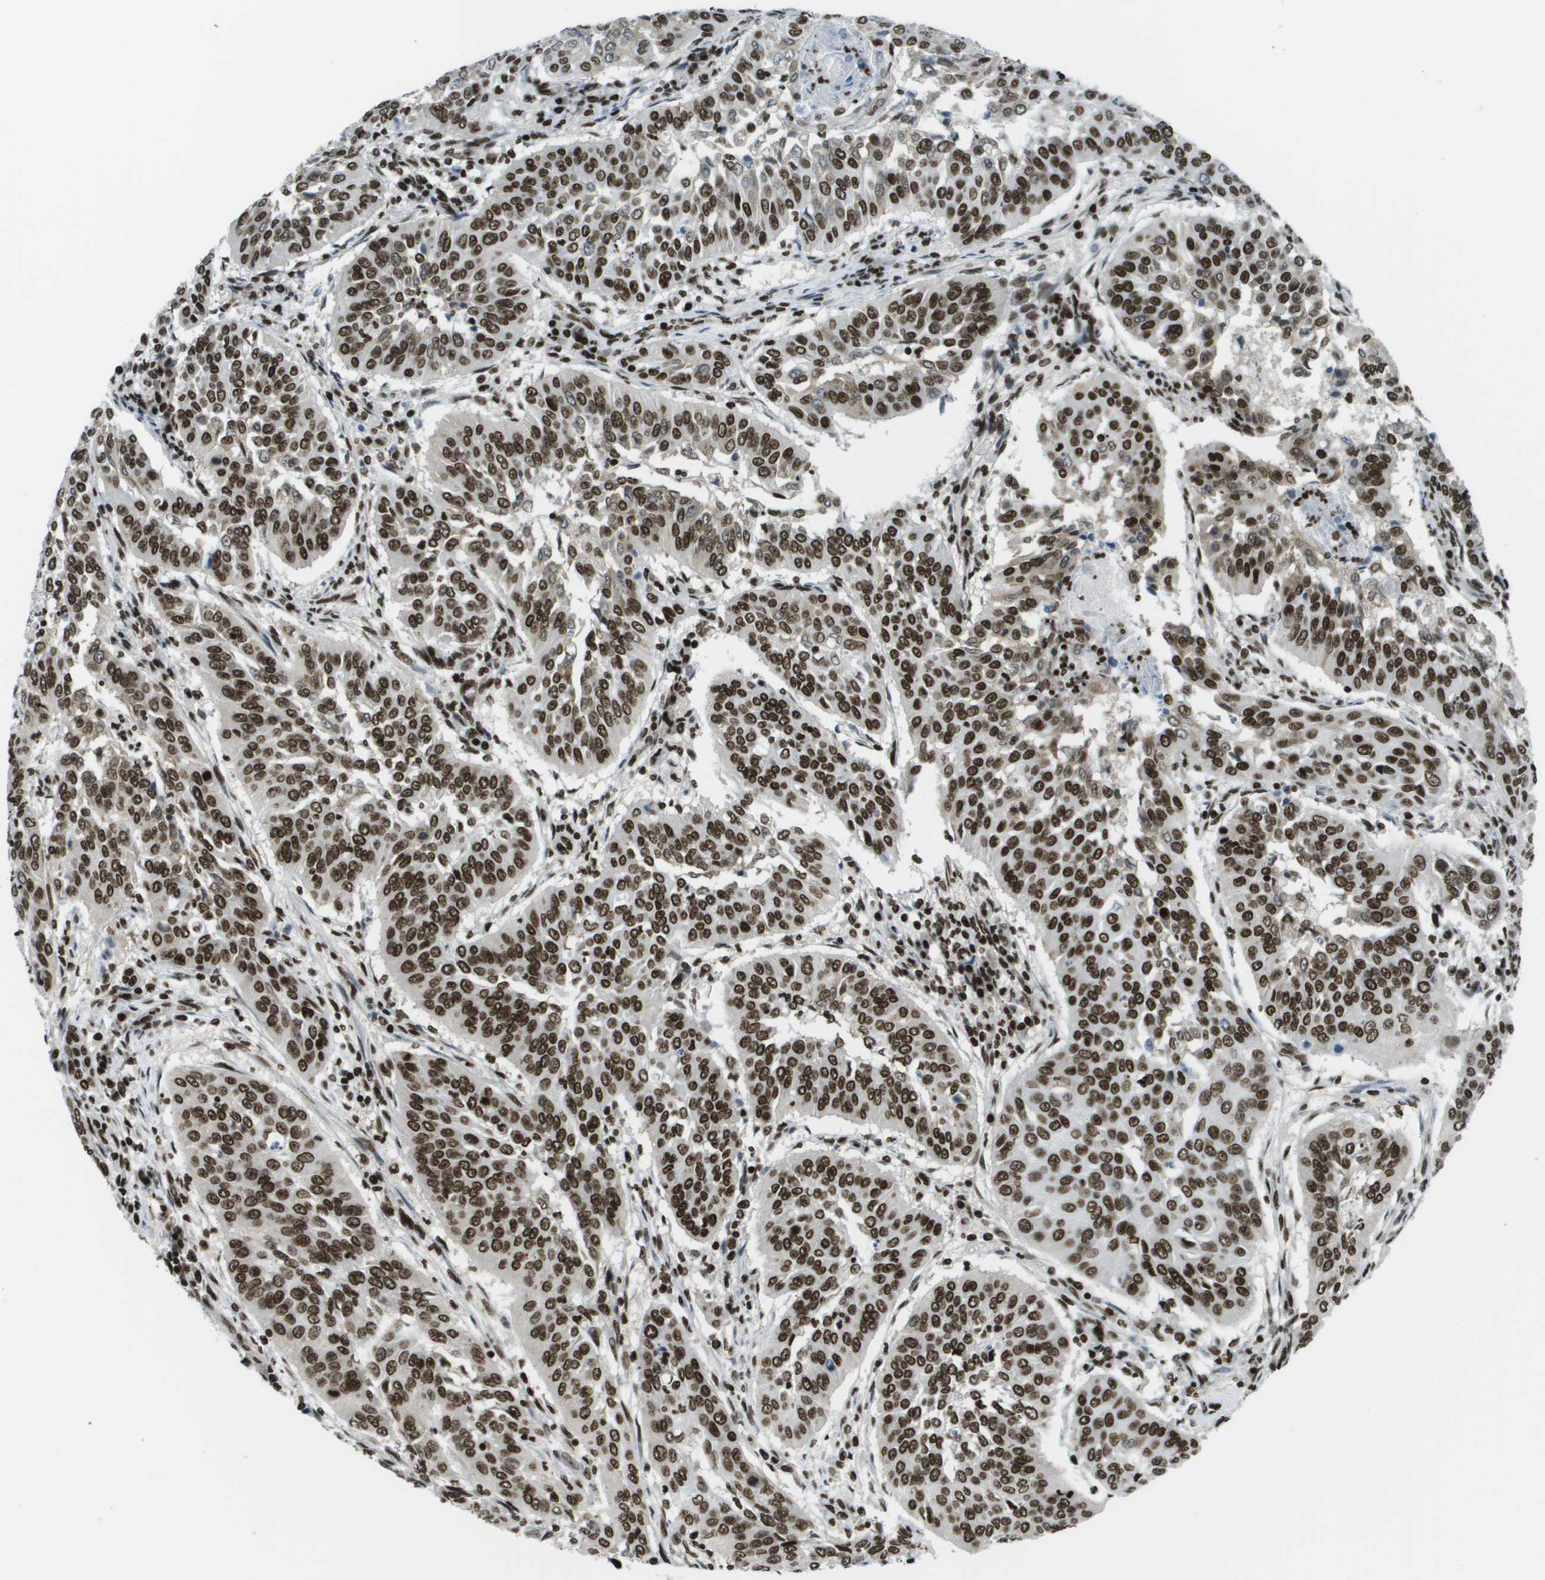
{"staining": {"intensity": "strong", "quantity": ">75%", "location": "nuclear"}, "tissue": "cervical cancer", "cell_type": "Tumor cells", "image_type": "cancer", "snomed": [{"axis": "morphology", "description": "Normal tissue, NOS"}, {"axis": "morphology", "description": "Squamous cell carcinoma, NOS"}, {"axis": "topography", "description": "Cervix"}], "caption": "Protein expression analysis of cervical cancer (squamous cell carcinoma) demonstrates strong nuclear positivity in approximately >75% of tumor cells.", "gene": "GLYR1", "patient": {"sex": "female", "age": 39}}